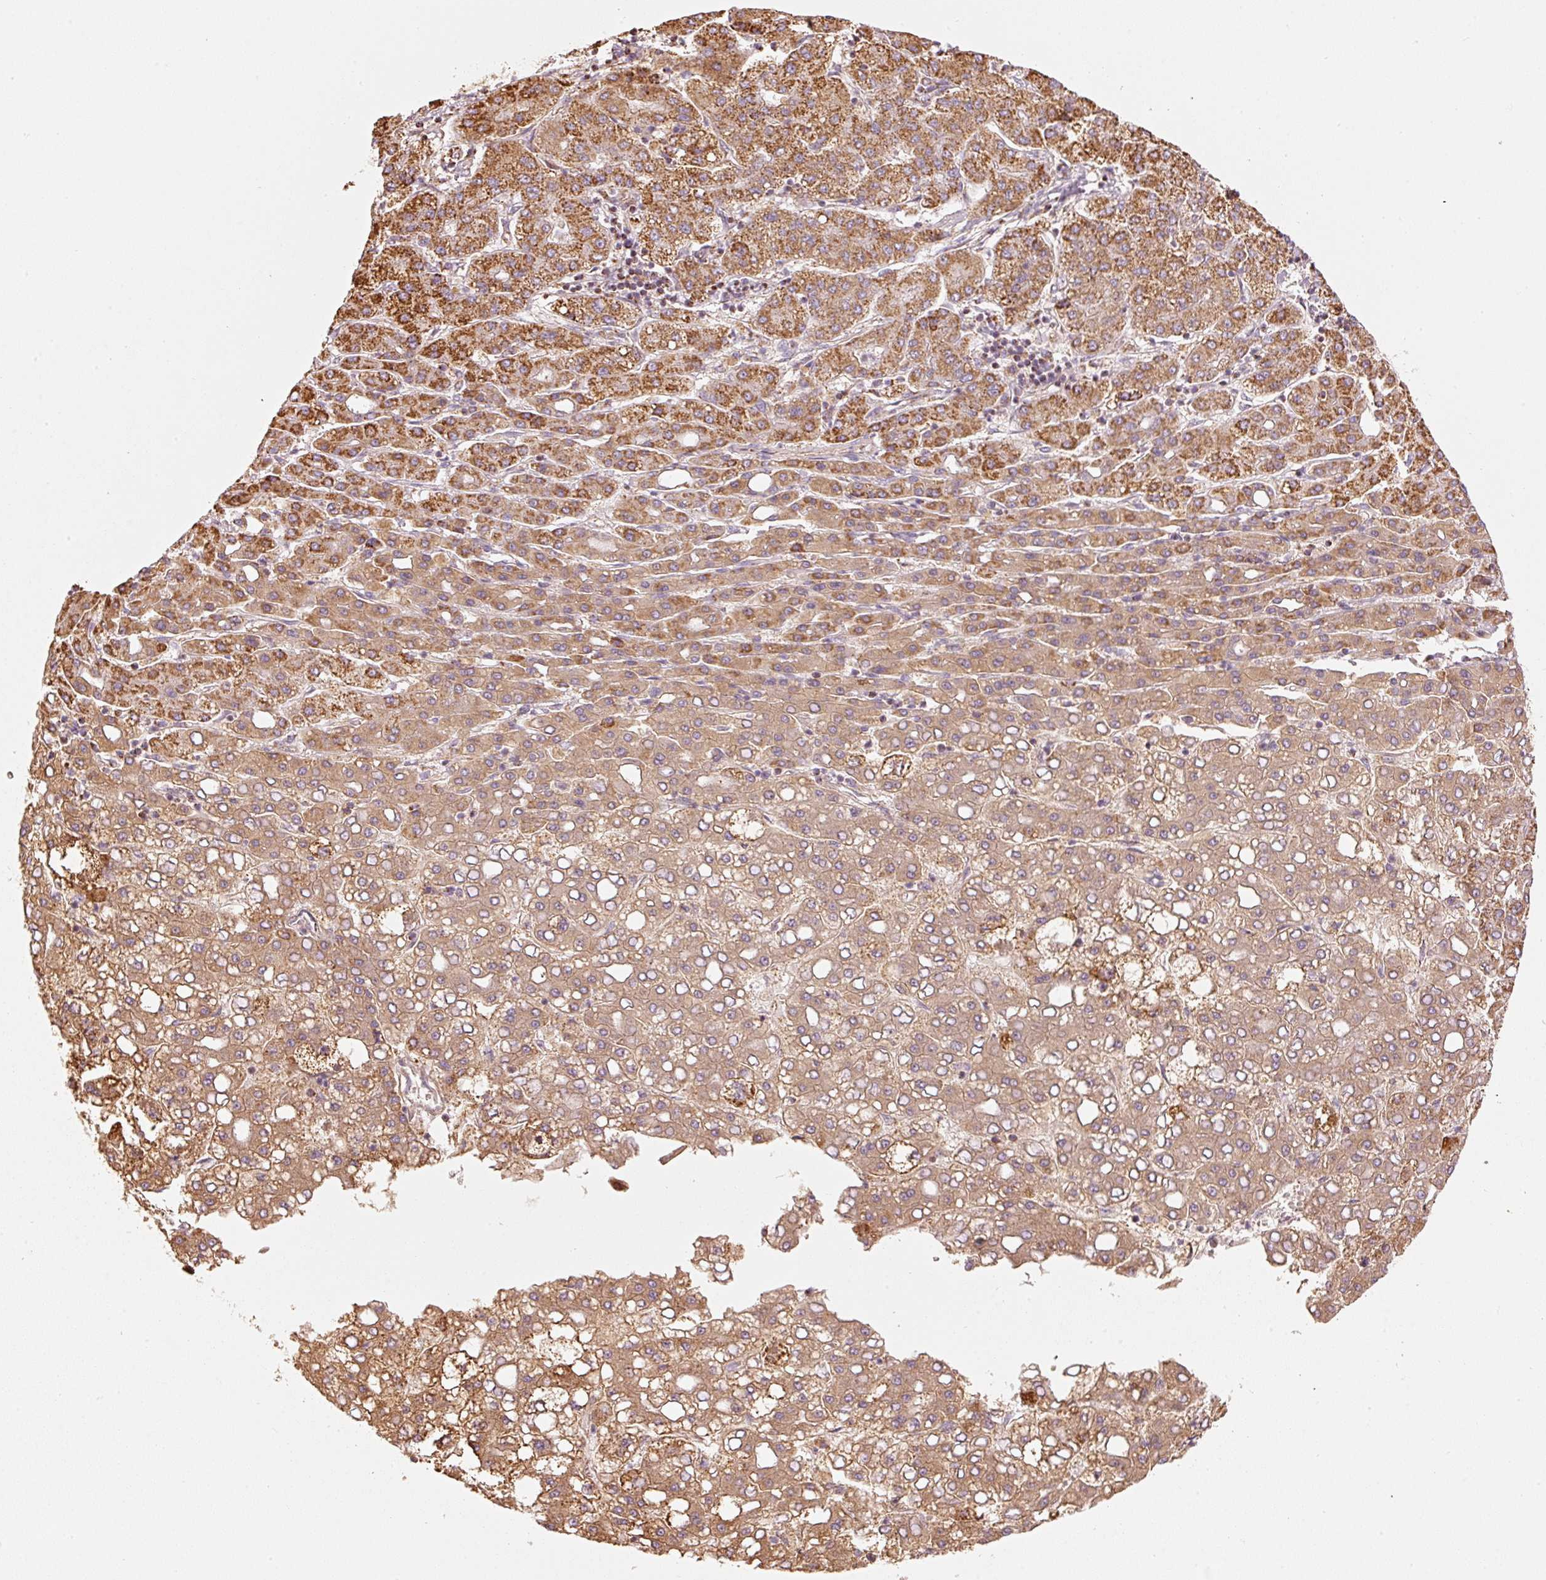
{"staining": {"intensity": "strong", "quantity": ">75%", "location": "cytoplasmic/membranous"}, "tissue": "liver cancer", "cell_type": "Tumor cells", "image_type": "cancer", "snomed": [{"axis": "morphology", "description": "Carcinoma, Hepatocellular, NOS"}, {"axis": "topography", "description": "Liver"}], "caption": "Immunohistochemical staining of human hepatocellular carcinoma (liver) reveals strong cytoplasmic/membranous protein staining in about >75% of tumor cells. Using DAB (3,3'-diaminobenzidine) (brown) and hematoxylin (blue) stains, captured at high magnification using brightfield microscopy.", "gene": "C17orf98", "patient": {"sex": "male", "age": 65}}